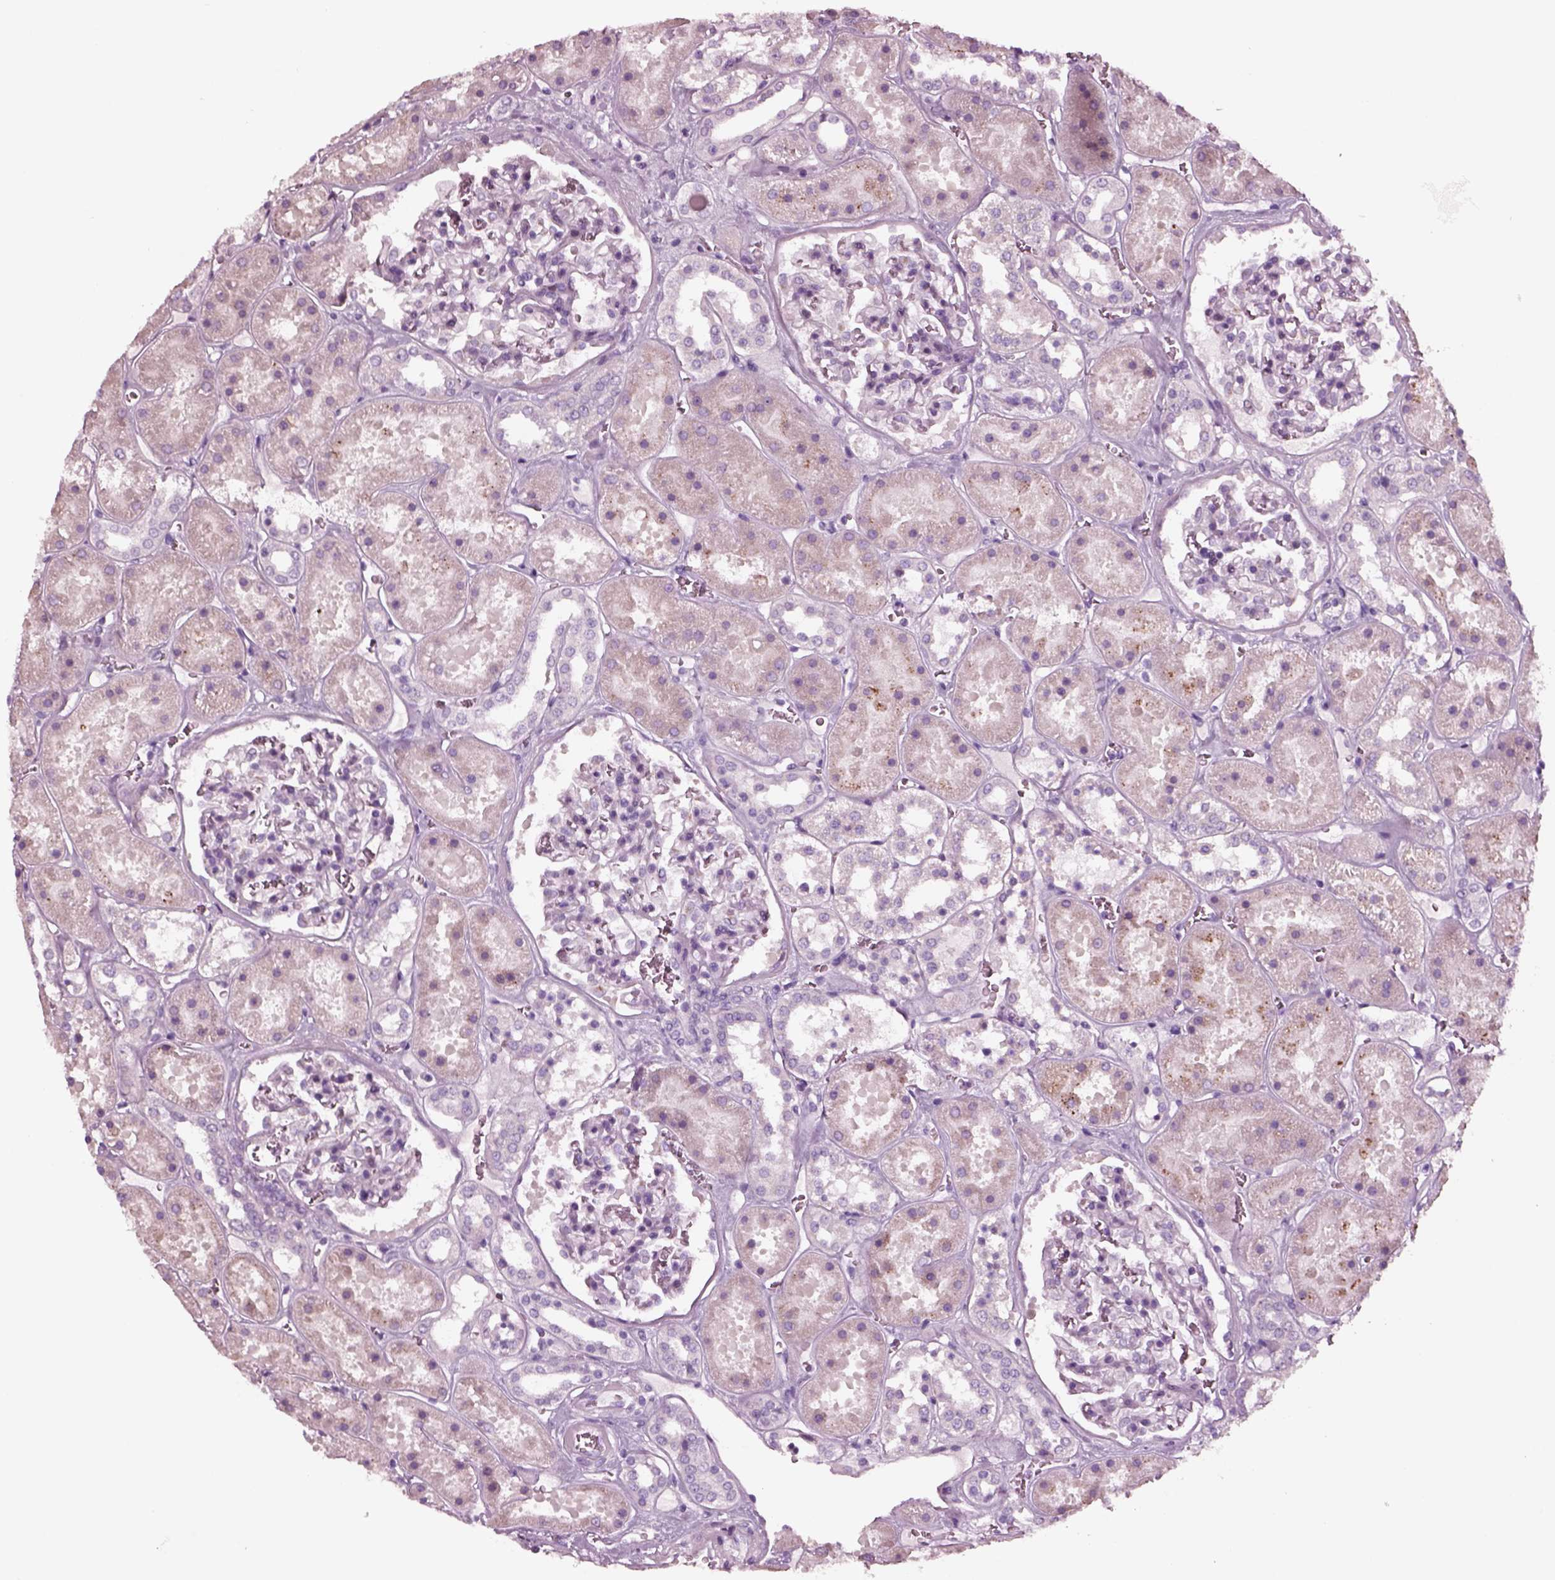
{"staining": {"intensity": "negative", "quantity": "none", "location": "none"}, "tissue": "kidney", "cell_type": "Cells in glomeruli", "image_type": "normal", "snomed": [{"axis": "morphology", "description": "Normal tissue, NOS"}, {"axis": "topography", "description": "Kidney"}], "caption": "Immunohistochemistry (IHC) of unremarkable kidney exhibits no staining in cells in glomeruli.", "gene": "NMRK2", "patient": {"sex": "female", "age": 41}}